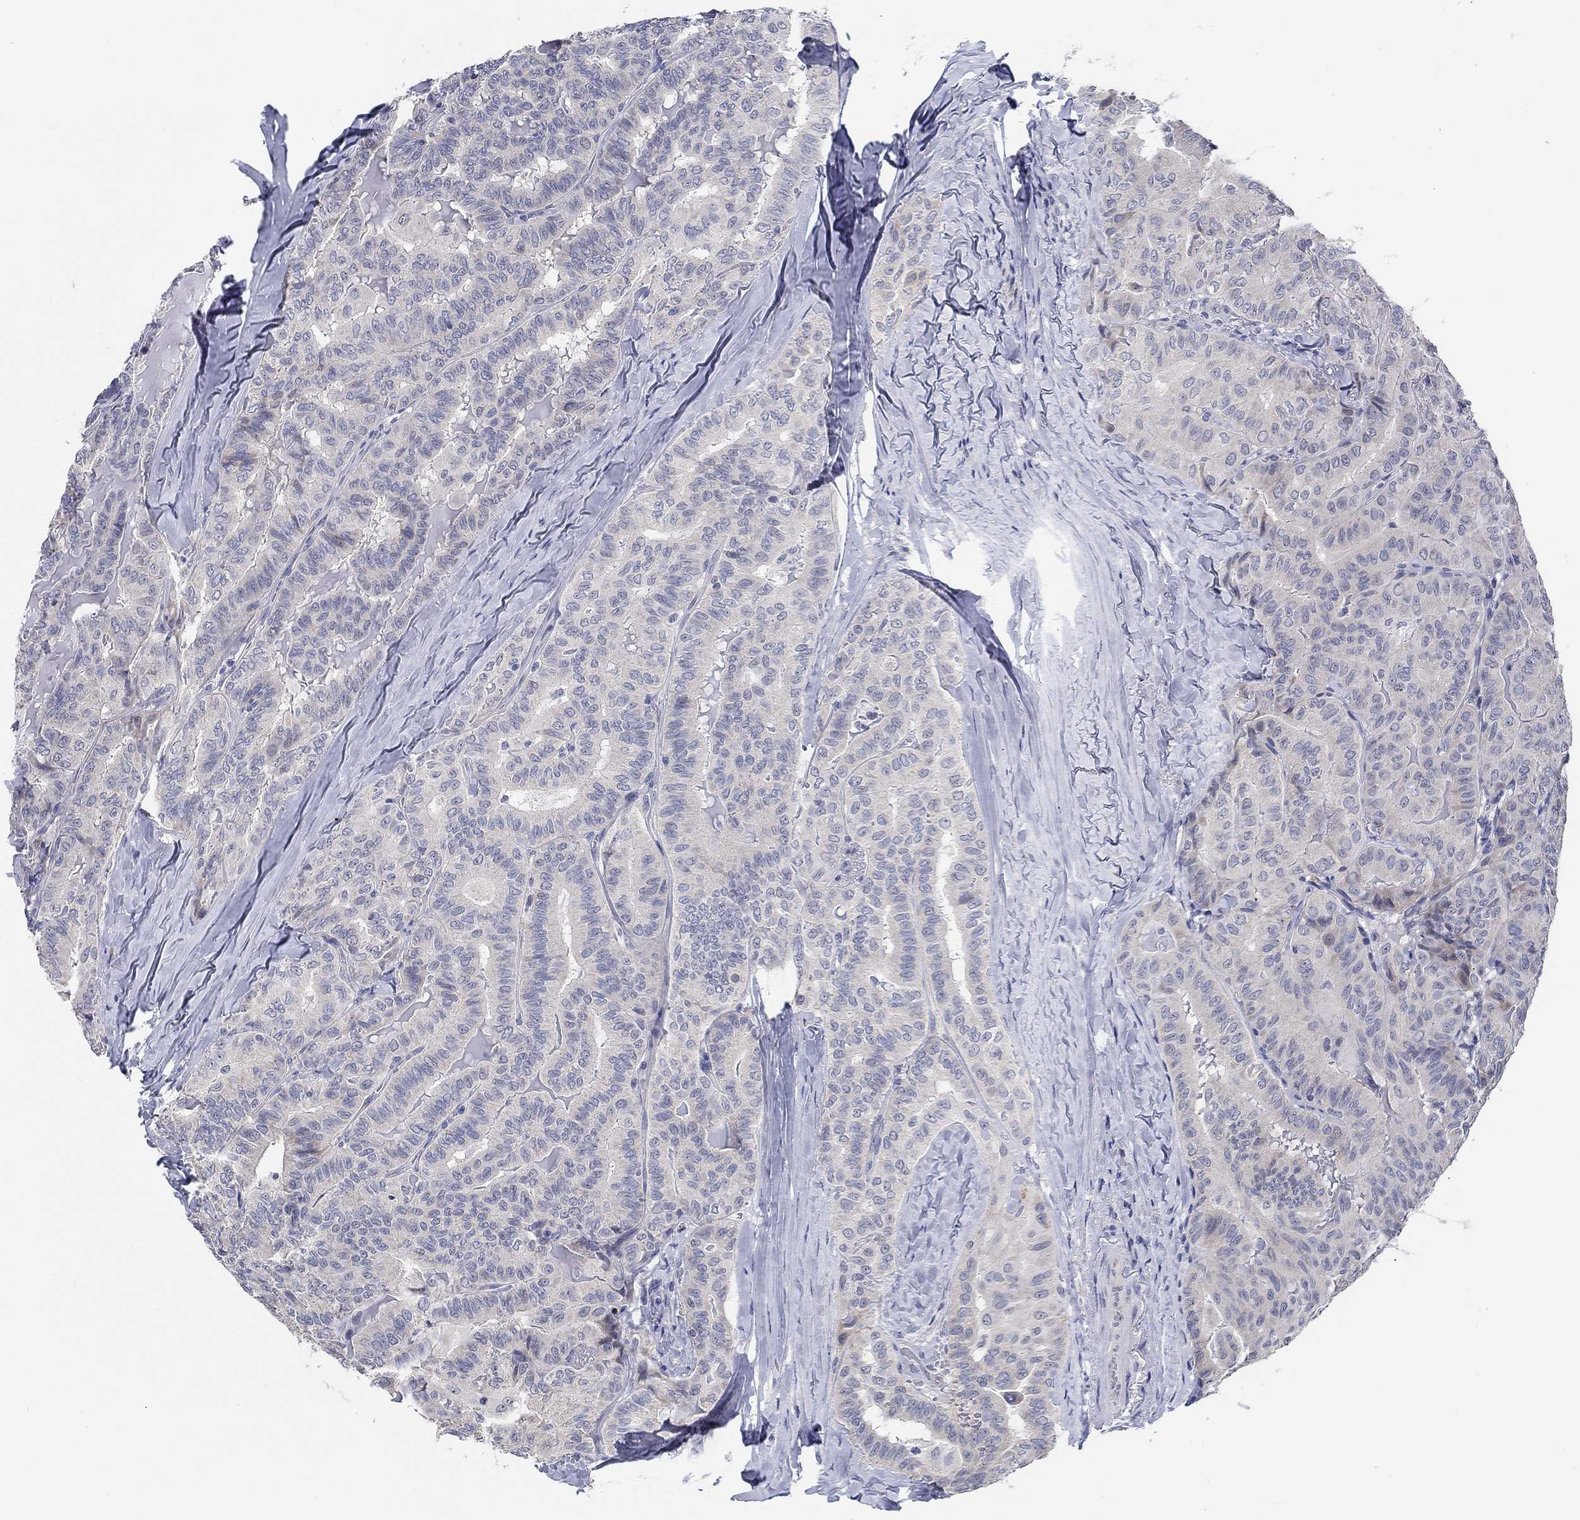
{"staining": {"intensity": "negative", "quantity": "none", "location": "none"}, "tissue": "thyroid cancer", "cell_type": "Tumor cells", "image_type": "cancer", "snomed": [{"axis": "morphology", "description": "Papillary adenocarcinoma, NOS"}, {"axis": "topography", "description": "Thyroid gland"}], "caption": "DAB immunohistochemical staining of papillary adenocarcinoma (thyroid) exhibits no significant expression in tumor cells. (Brightfield microscopy of DAB (3,3'-diaminobenzidine) IHC at high magnification).", "gene": "SMIM18", "patient": {"sex": "female", "age": 68}}